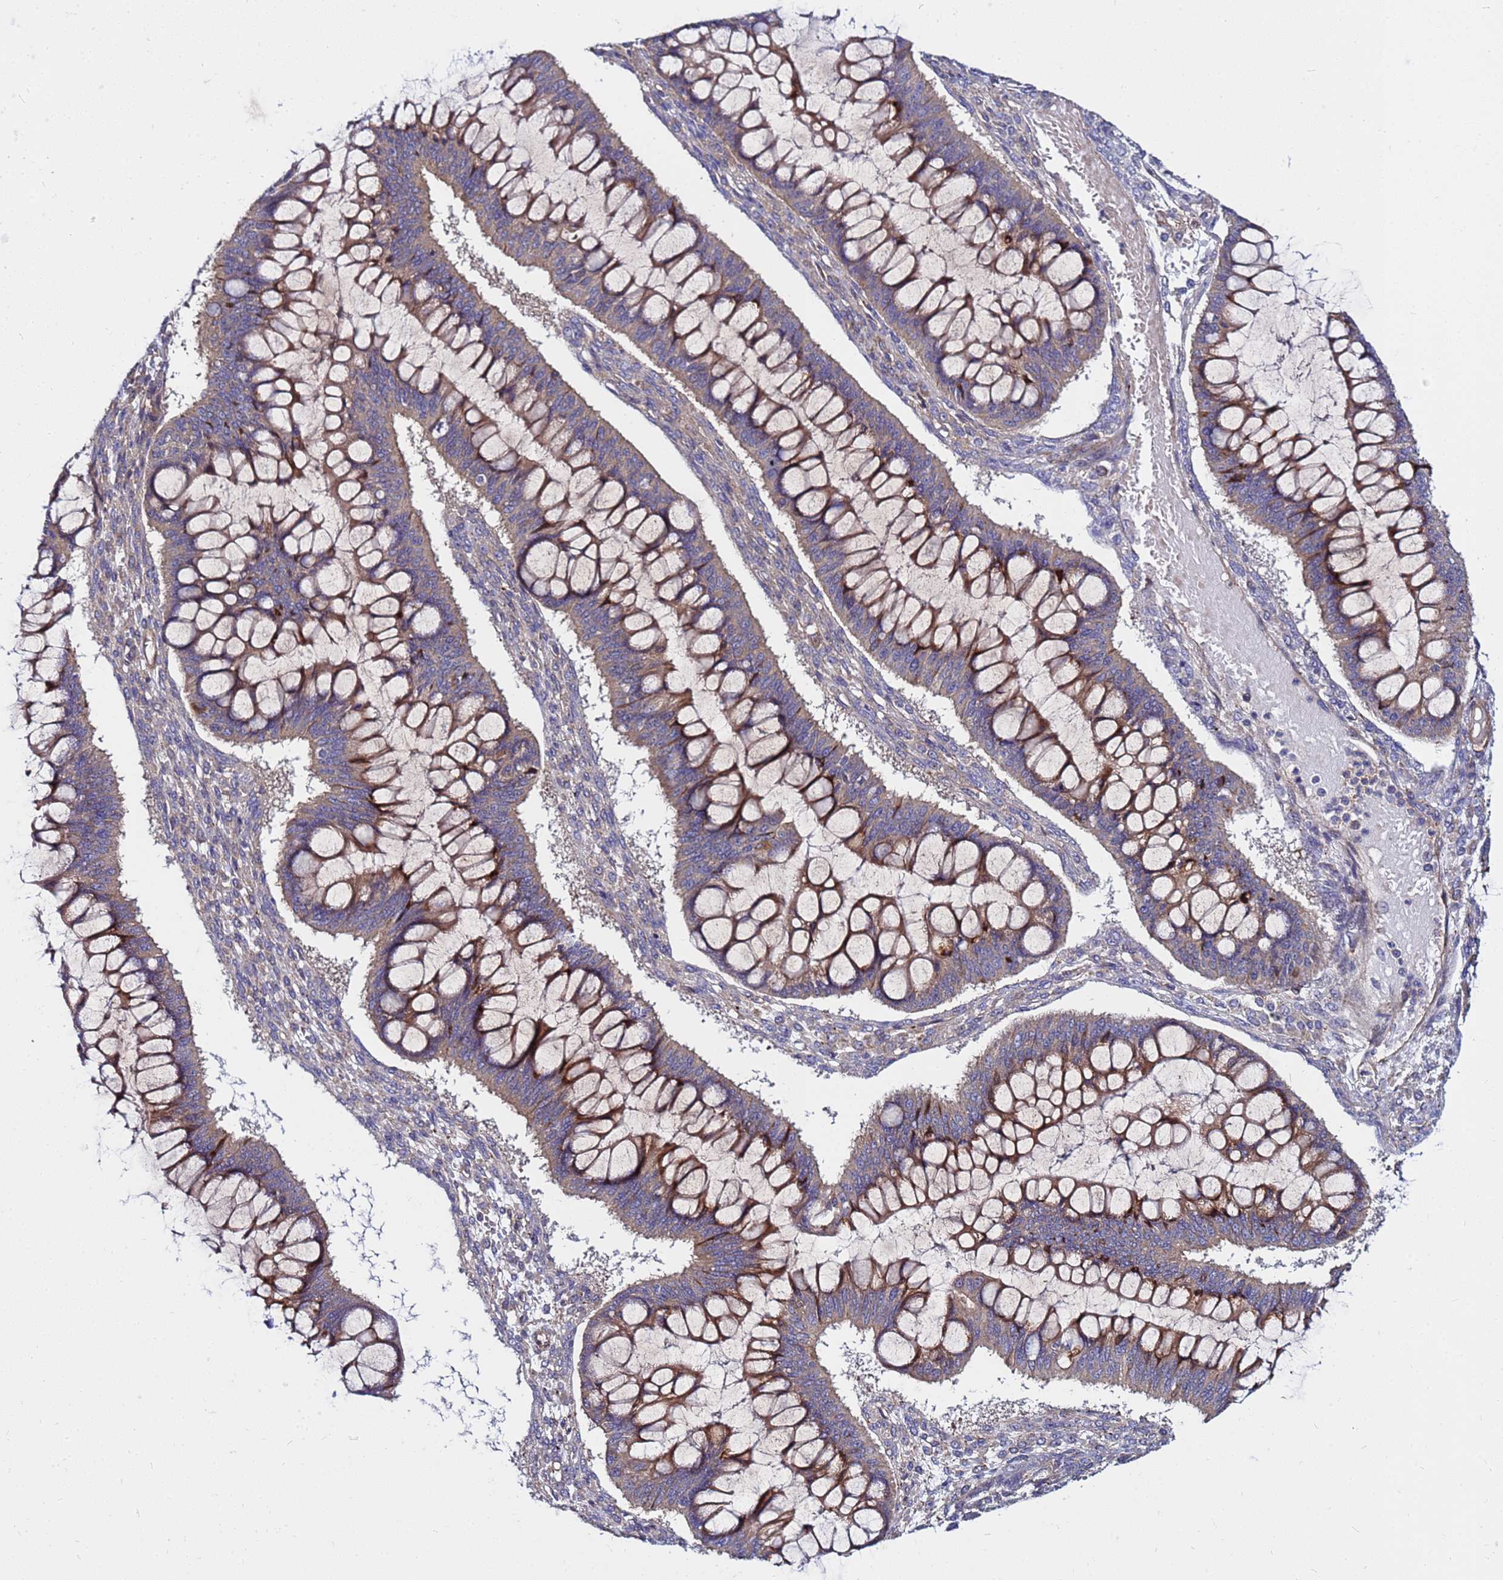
{"staining": {"intensity": "moderate", "quantity": ">75%", "location": "cytoplasmic/membranous"}, "tissue": "ovarian cancer", "cell_type": "Tumor cells", "image_type": "cancer", "snomed": [{"axis": "morphology", "description": "Cystadenocarcinoma, mucinous, NOS"}, {"axis": "topography", "description": "Ovary"}], "caption": "The image demonstrates staining of ovarian cancer, revealing moderate cytoplasmic/membranous protein expression (brown color) within tumor cells.", "gene": "STK38", "patient": {"sex": "female", "age": 73}}